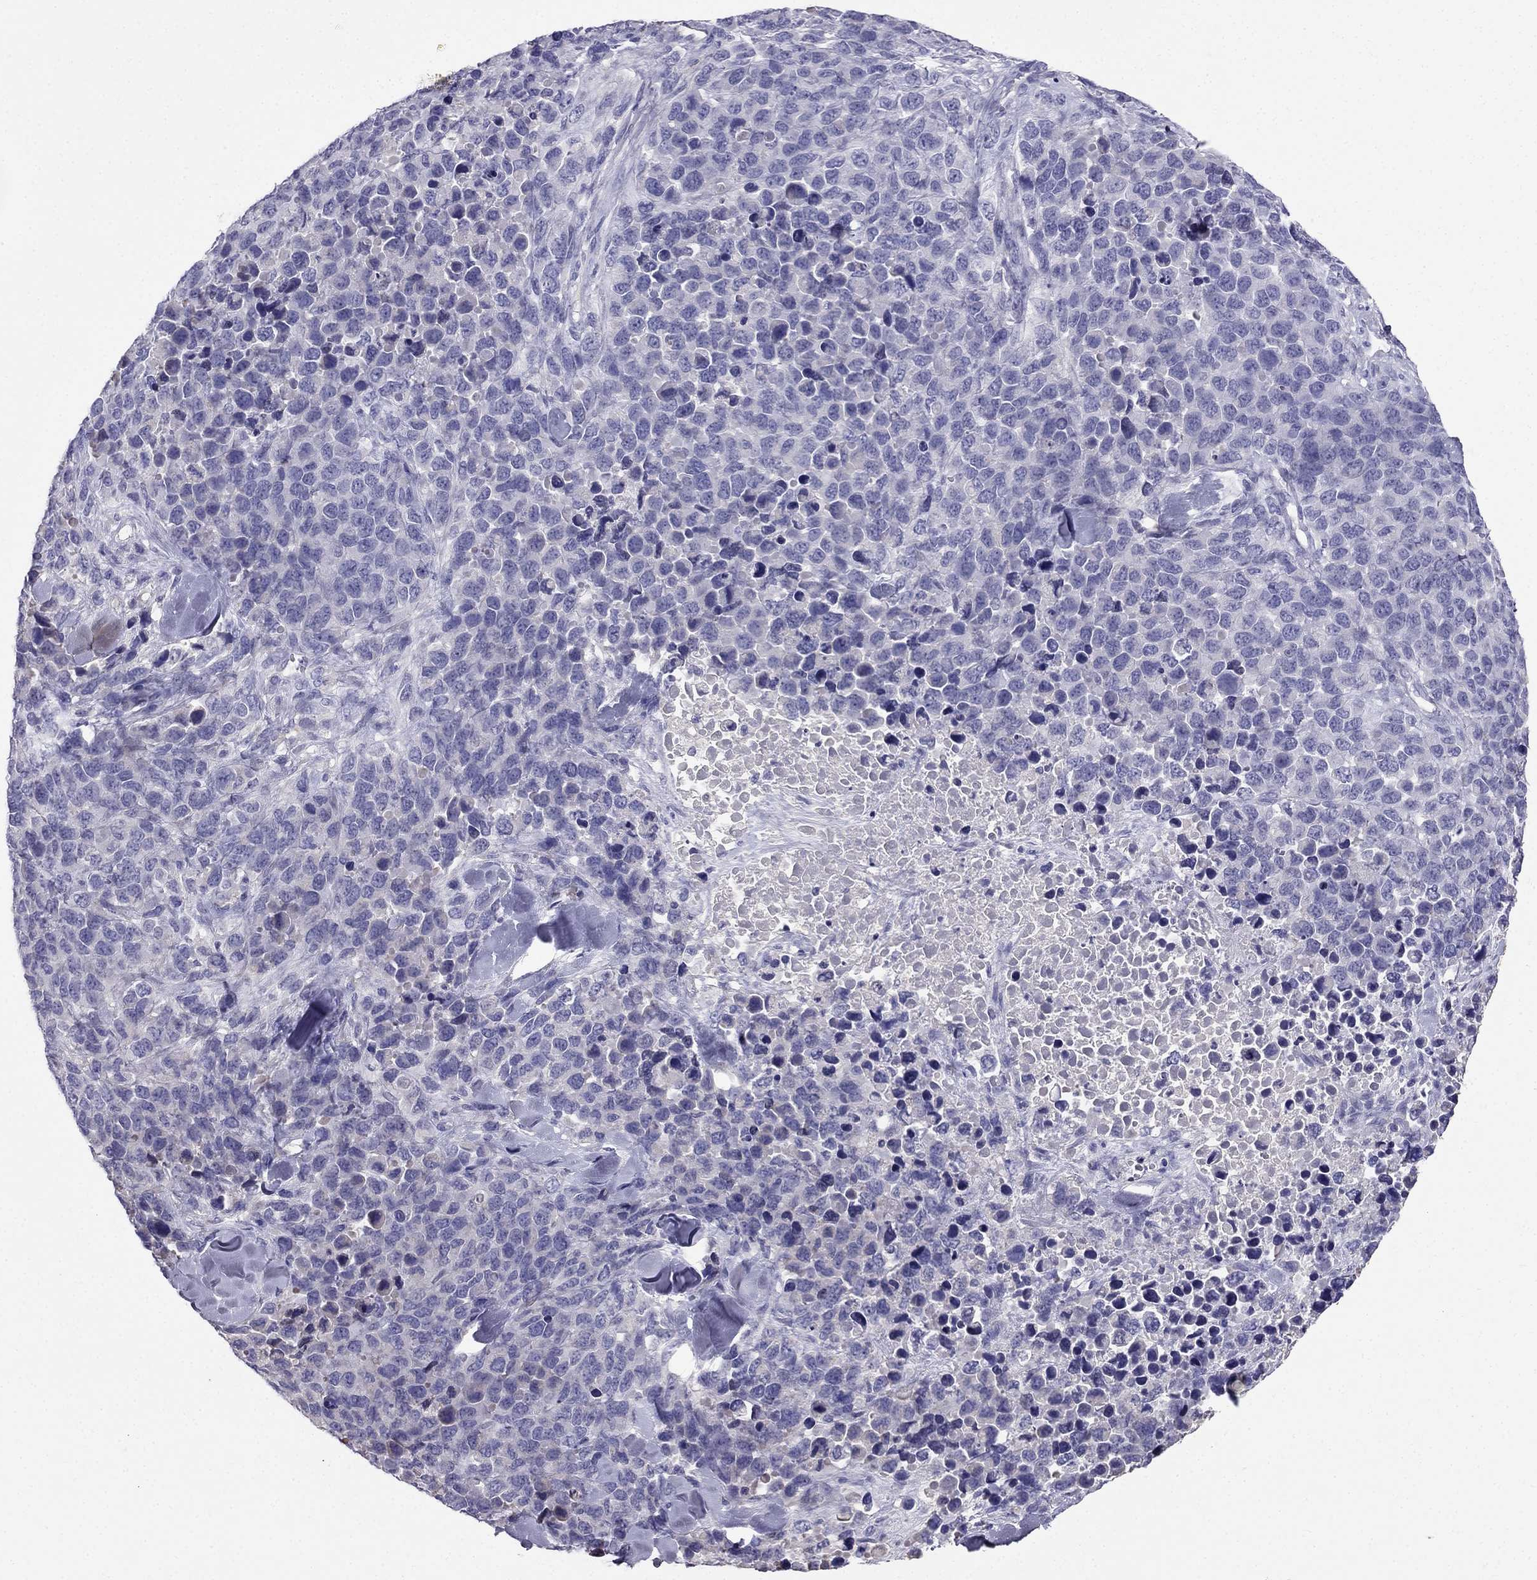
{"staining": {"intensity": "negative", "quantity": "none", "location": "none"}, "tissue": "melanoma", "cell_type": "Tumor cells", "image_type": "cancer", "snomed": [{"axis": "morphology", "description": "Malignant melanoma, Metastatic site"}, {"axis": "topography", "description": "Skin"}], "caption": "Tumor cells are negative for protein expression in human melanoma. The staining was performed using DAB (3,3'-diaminobenzidine) to visualize the protein expression in brown, while the nuclei were stained in blue with hematoxylin (Magnification: 20x).", "gene": "TBC1D21", "patient": {"sex": "male", "age": 84}}